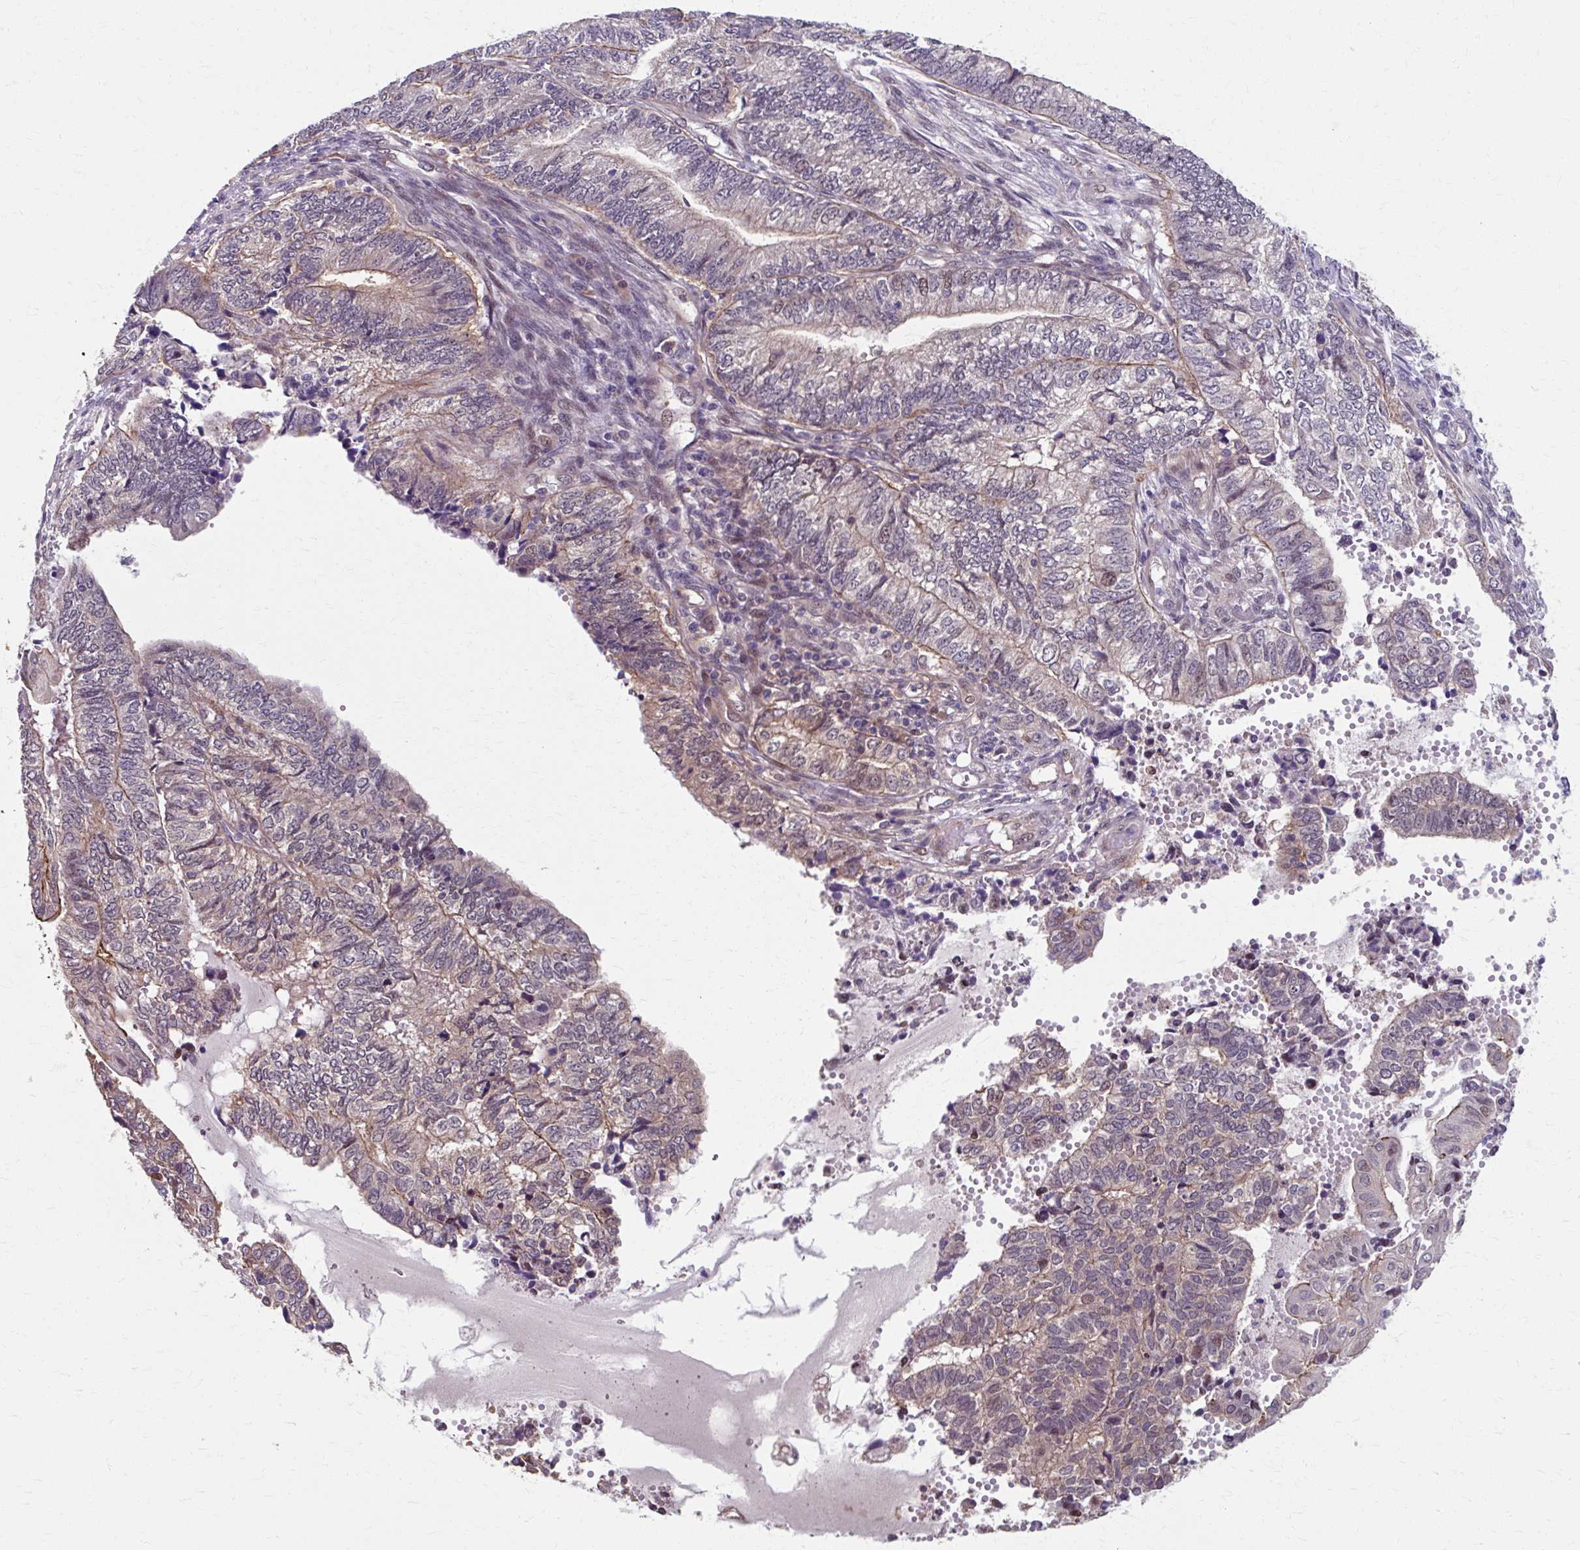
{"staining": {"intensity": "moderate", "quantity": "<25%", "location": "cytoplasmic/membranous"}, "tissue": "endometrial cancer", "cell_type": "Tumor cells", "image_type": "cancer", "snomed": [{"axis": "morphology", "description": "Adenocarcinoma, NOS"}, {"axis": "topography", "description": "Uterus"}, {"axis": "topography", "description": "Endometrium"}], "caption": "This histopathology image exhibits endometrial adenocarcinoma stained with IHC to label a protein in brown. The cytoplasmic/membranous of tumor cells show moderate positivity for the protein. Nuclei are counter-stained blue.", "gene": "ZNF555", "patient": {"sex": "female", "age": 70}}